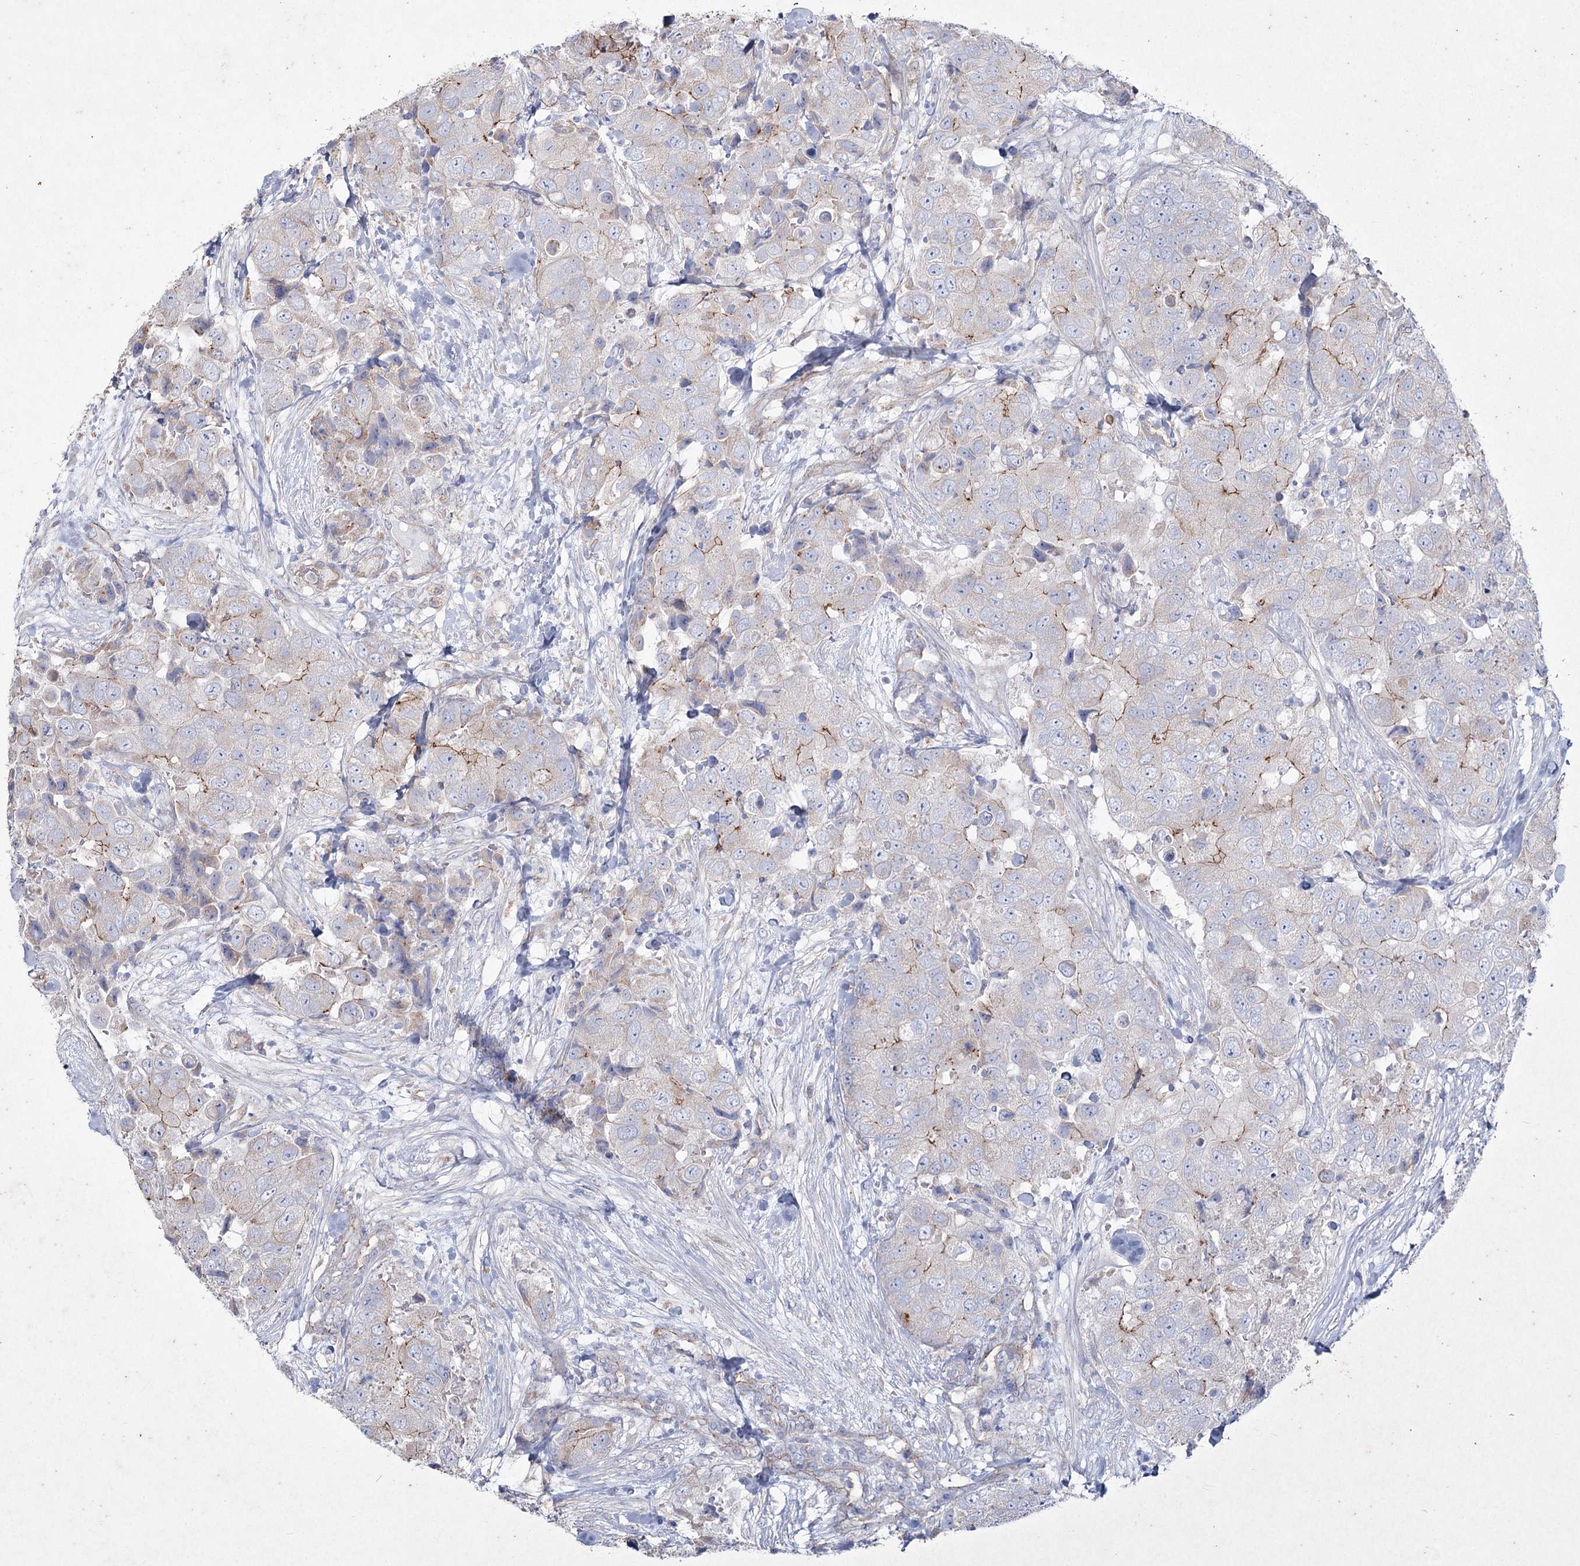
{"staining": {"intensity": "moderate", "quantity": "<25%", "location": "cytoplasmic/membranous"}, "tissue": "breast cancer", "cell_type": "Tumor cells", "image_type": "cancer", "snomed": [{"axis": "morphology", "description": "Duct carcinoma"}, {"axis": "topography", "description": "Breast"}], "caption": "A brown stain labels moderate cytoplasmic/membranous positivity of a protein in invasive ductal carcinoma (breast) tumor cells.", "gene": "LDLRAD3", "patient": {"sex": "female", "age": 62}}